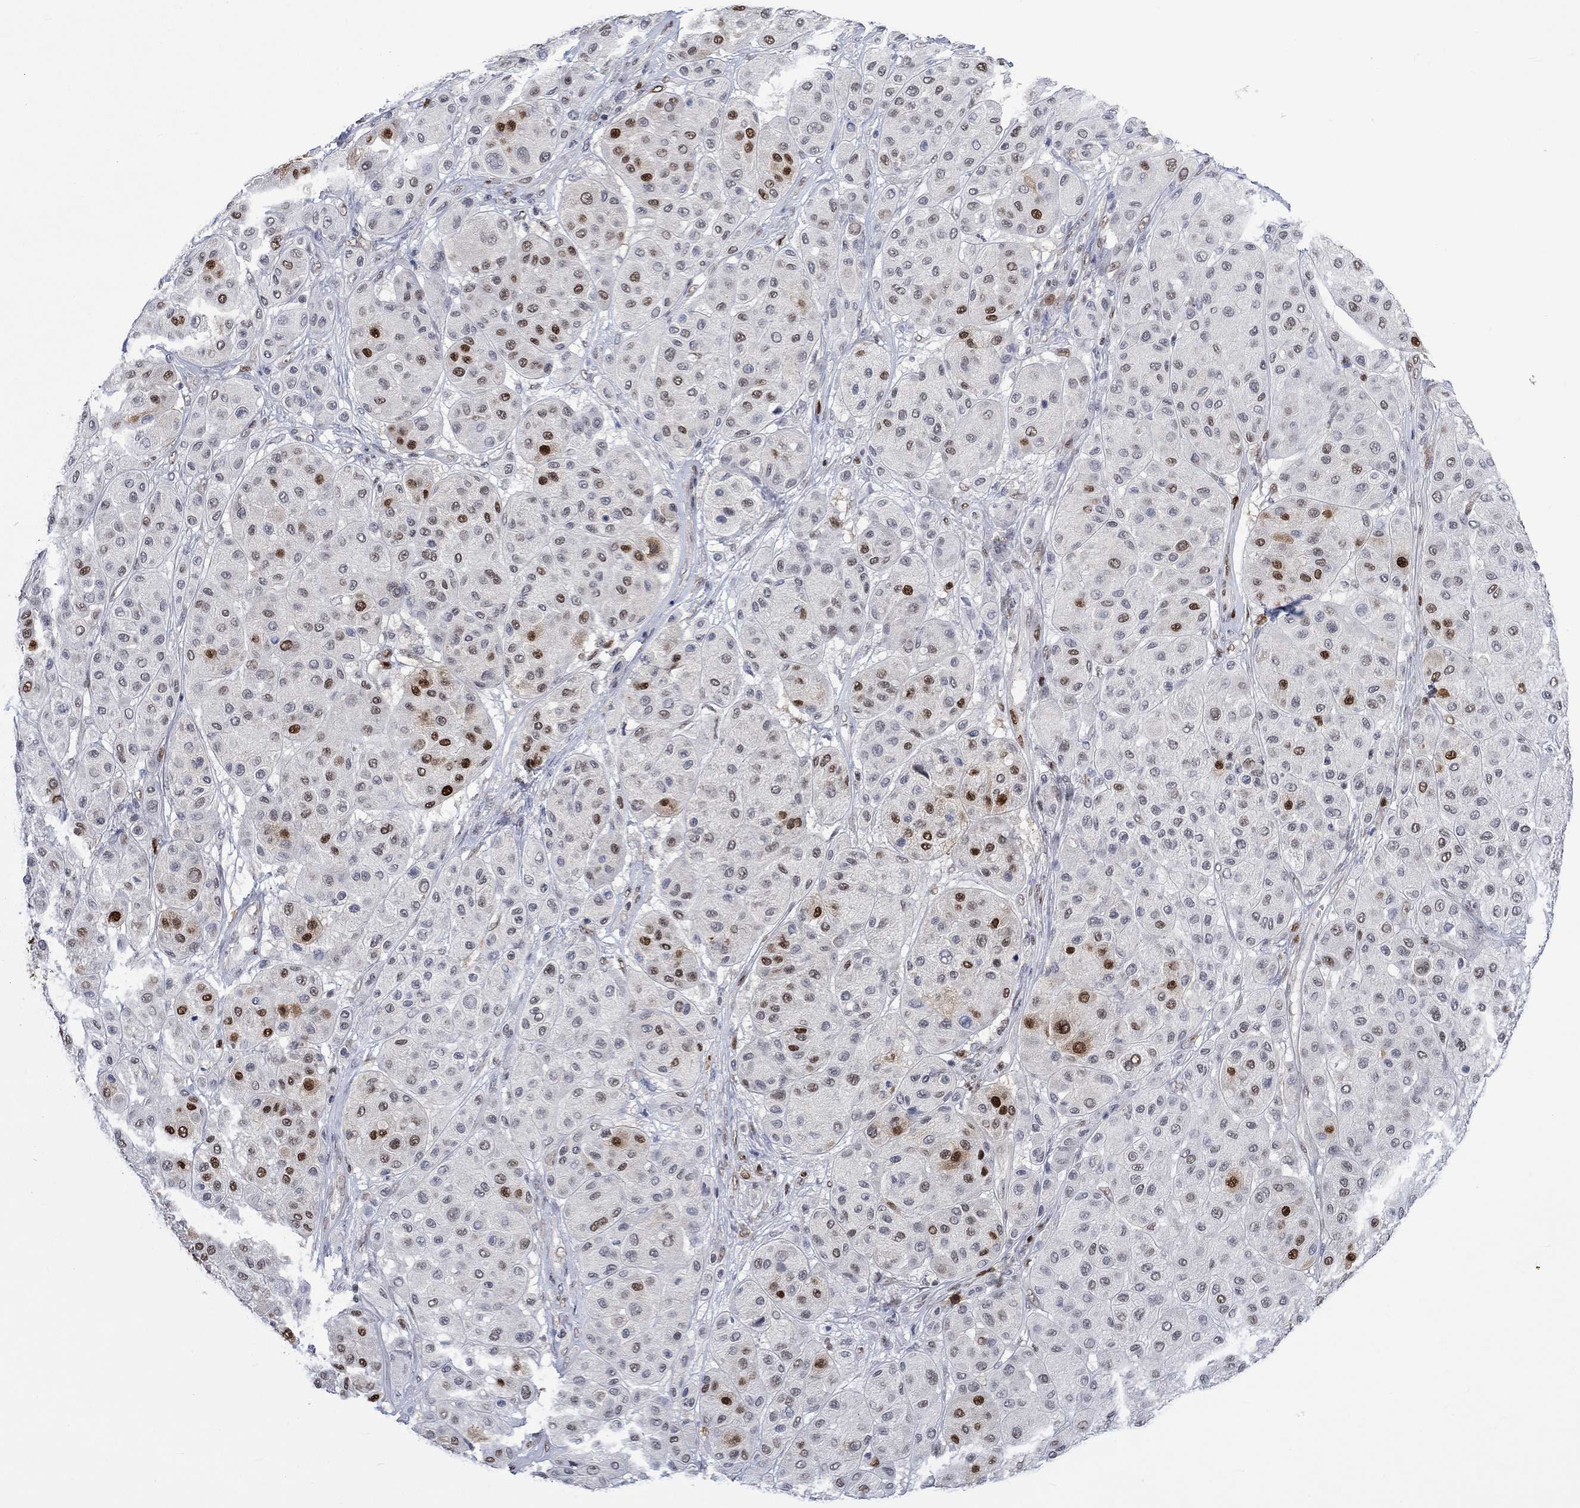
{"staining": {"intensity": "strong", "quantity": "<25%", "location": "nuclear"}, "tissue": "melanoma", "cell_type": "Tumor cells", "image_type": "cancer", "snomed": [{"axis": "morphology", "description": "Malignant melanoma, Metastatic site"}, {"axis": "topography", "description": "Smooth muscle"}], "caption": "The histopathology image exhibits immunohistochemical staining of melanoma. There is strong nuclear expression is seen in about <25% of tumor cells. (Stains: DAB (3,3'-diaminobenzidine) in brown, nuclei in blue, Microscopy: brightfield microscopy at high magnification).", "gene": "RAD54L2", "patient": {"sex": "male", "age": 41}}